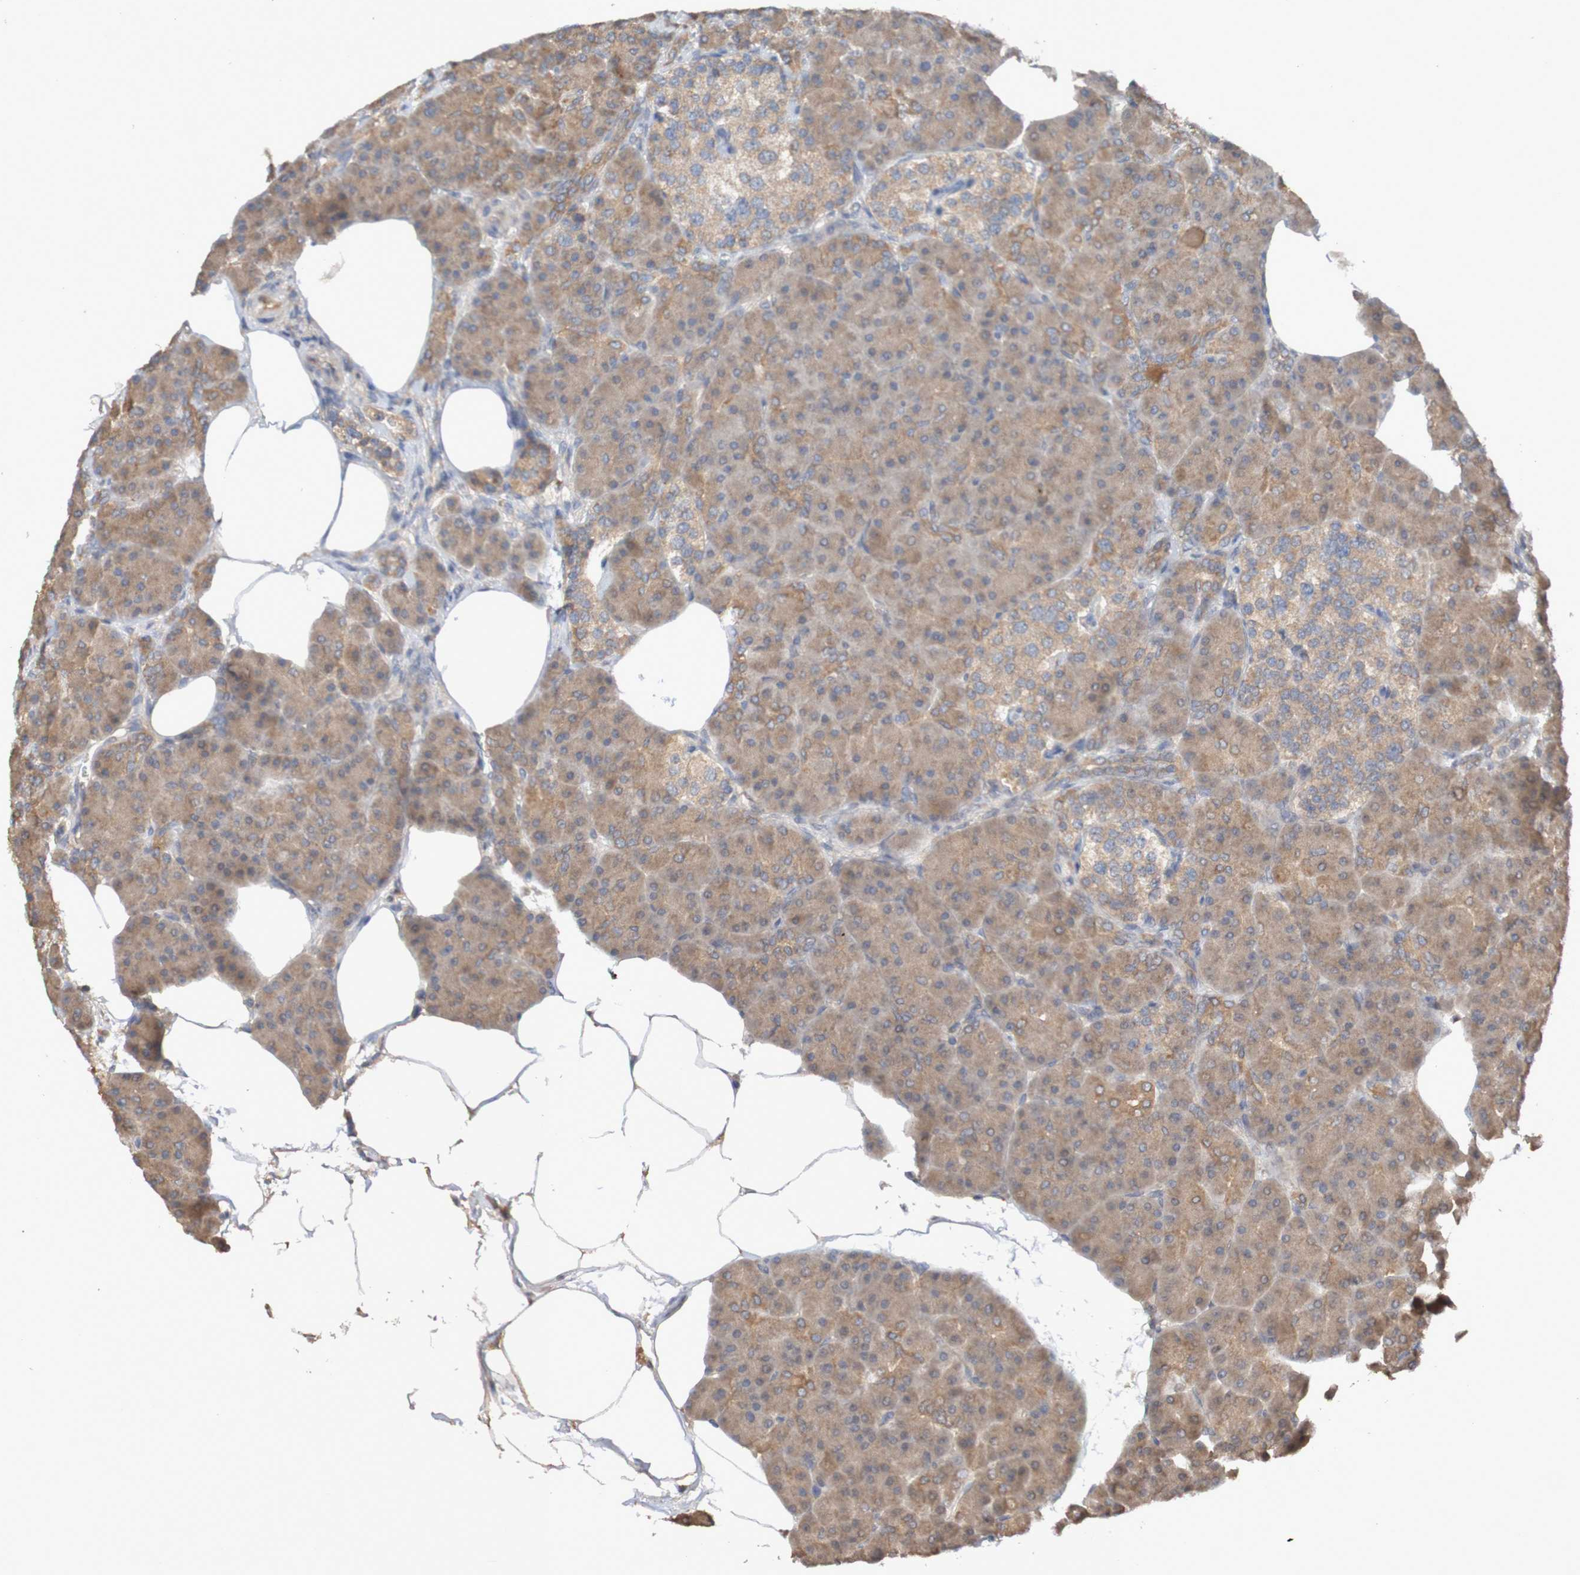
{"staining": {"intensity": "moderate", "quantity": ">75%", "location": "cytoplasmic/membranous"}, "tissue": "pancreas", "cell_type": "Exocrine glandular cells", "image_type": "normal", "snomed": [{"axis": "morphology", "description": "Normal tissue, NOS"}, {"axis": "topography", "description": "Pancreas"}], "caption": "A high-resolution micrograph shows IHC staining of benign pancreas, which shows moderate cytoplasmic/membranous staining in about >75% of exocrine glandular cells.", "gene": "PHYH", "patient": {"sex": "female", "age": 70}}